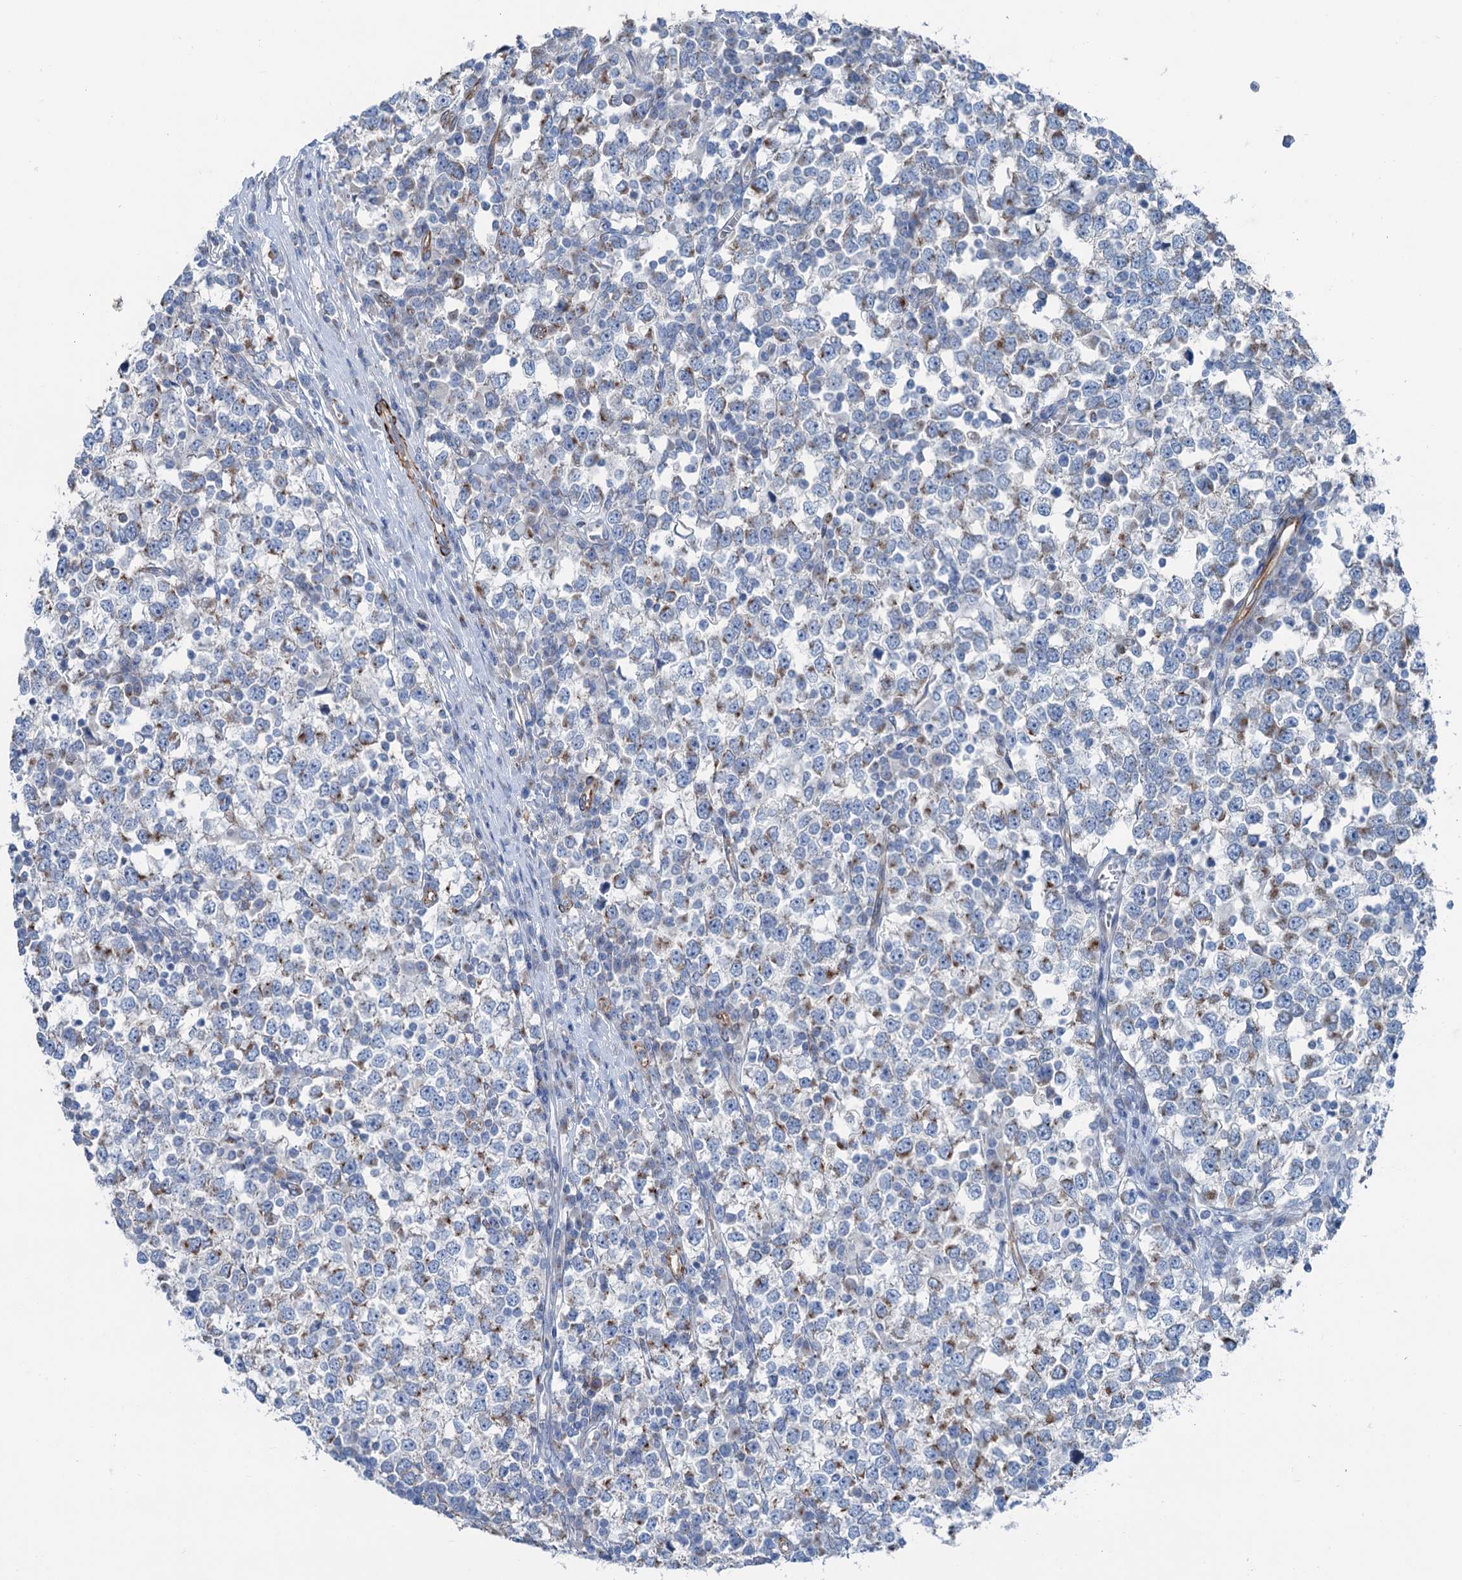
{"staining": {"intensity": "weak", "quantity": "<25%", "location": "cytoplasmic/membranous"}, "tissue": "testis cancer", "cell_type": "Tumor cells", "image_type": "cancer", "snomed": [{"axis": "morphology", "description": "Seminoma, NOS"}, {"axis": "topography", "description": "Testis"}], "caption": "Testis cancer (seminoma) was stained to show a protein in brown. There is no significant positivity in tumor cells.", "gene": "CALCOCO1", "patient": {"sex": "male", "age": 65}}